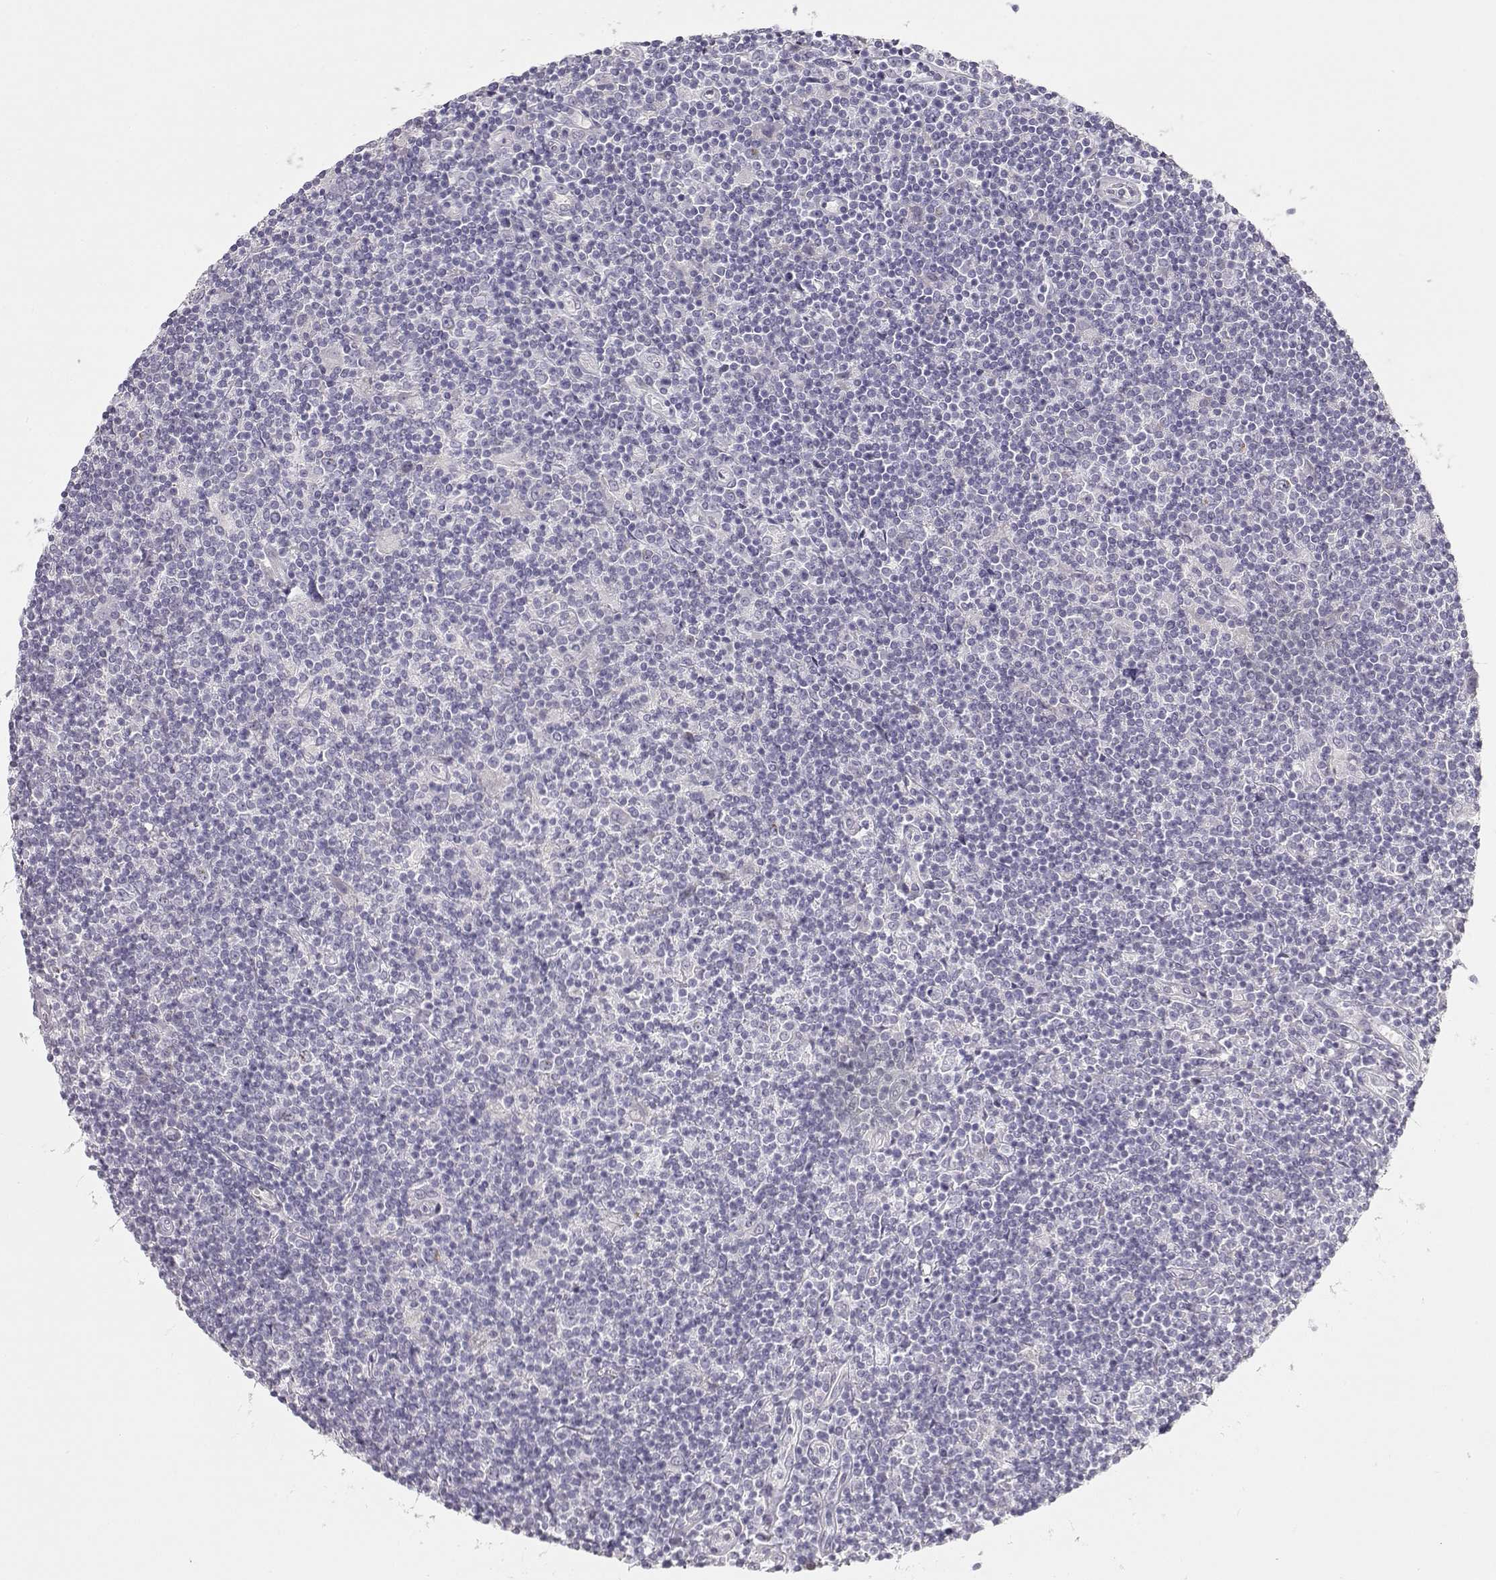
{"staining": {"intensity": "negative", "quantity": "none", "location": "none"}, "tissue": "lymphoma", "cell_type": "Tumor cells", "image_type": "cancer", "snomed": [{"axis": "morphology", "description": "Hodgkin's disease, NOS"}, {"axis": "topography", "description": "Lymph node"}], "caption": "Immunohistochemical staining of Hodgkin's disease displays no significant staining in tumor cells. Brightfield microscopy of immunohistochemistry (IHC) stained with DAB (3,3'-diaminobenzidine) (brown) and hematoxylin (blue), captured at high magnification.", "gene": "GLIPR1L2", "patient": {"sex": "male", "age": 40}}